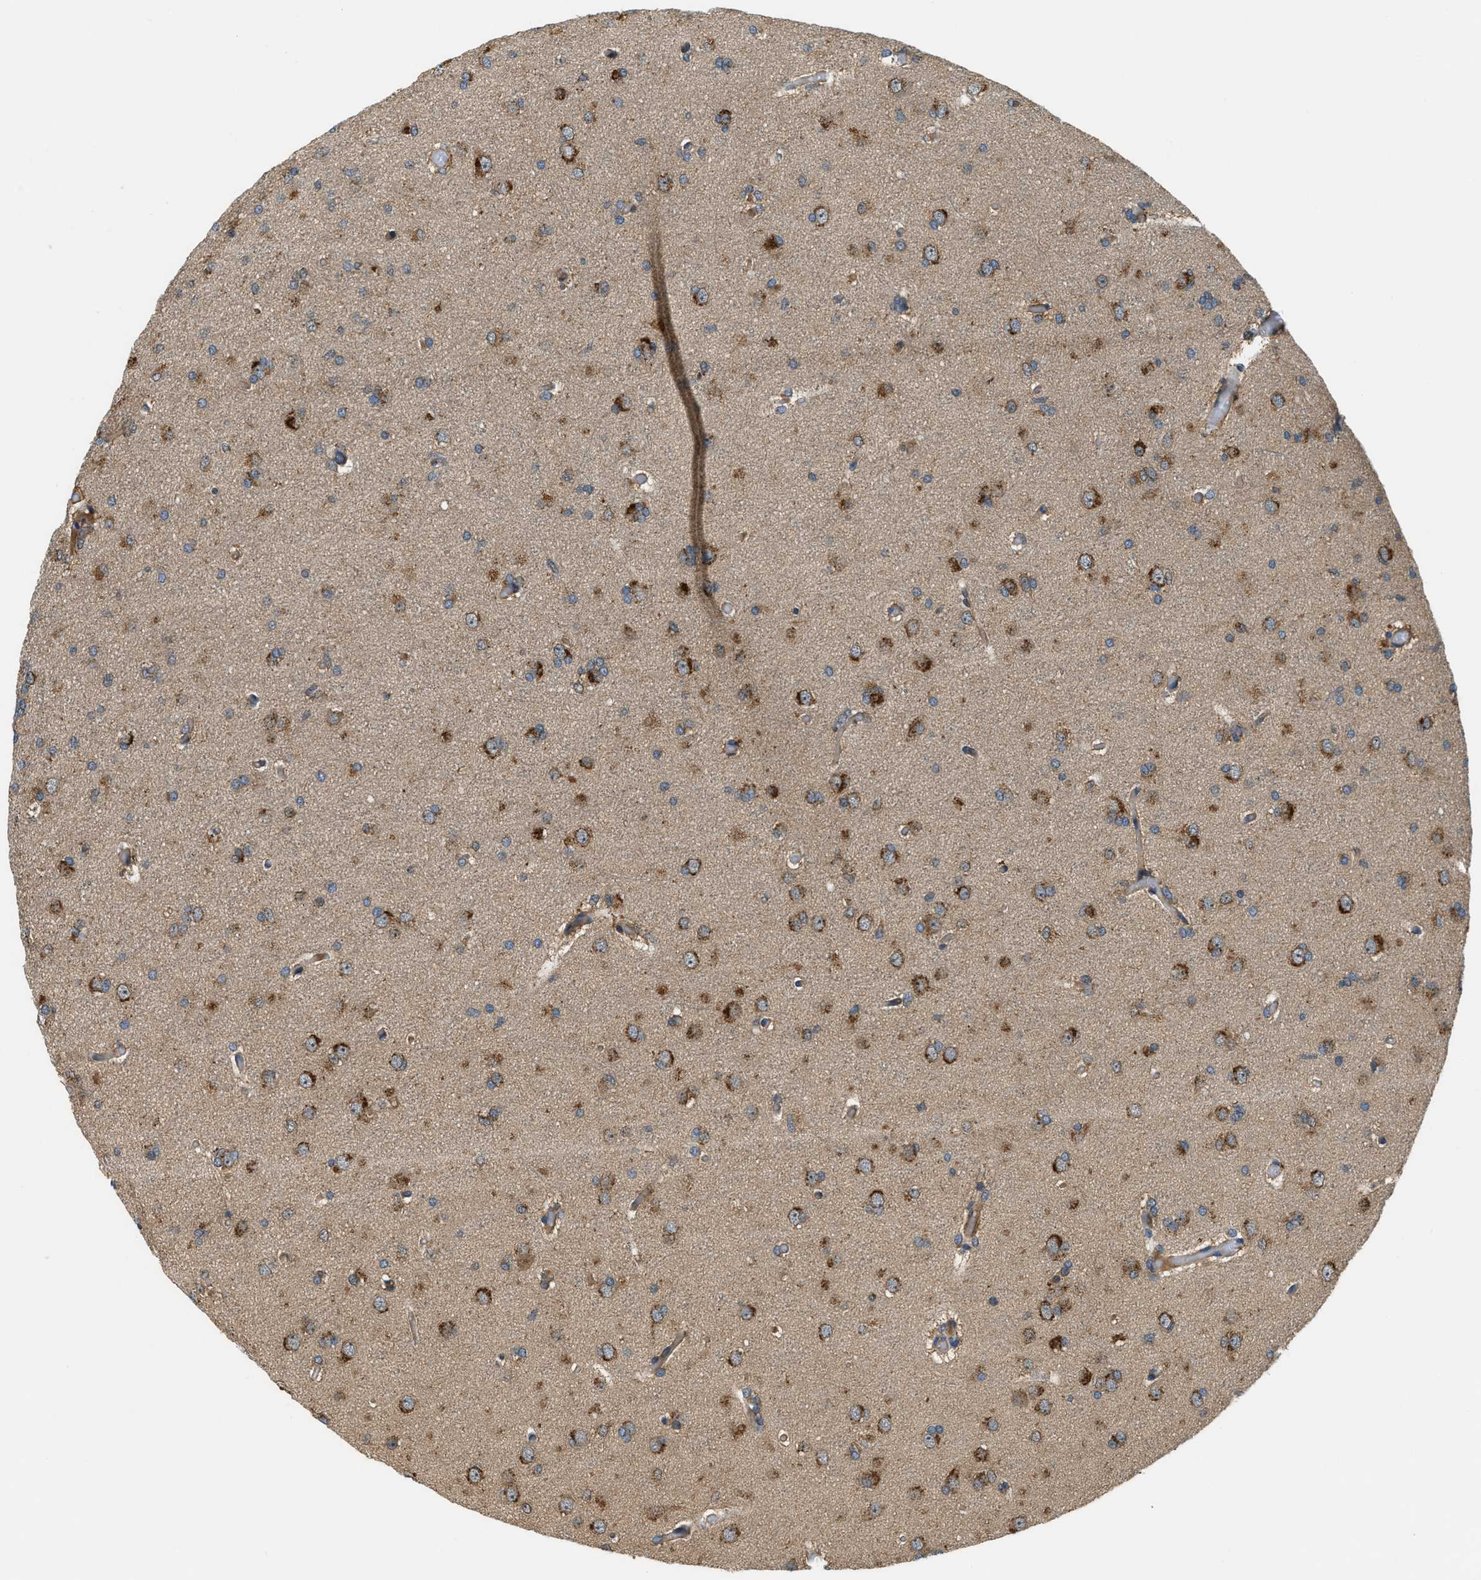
{"staining": {"intensity": "moderate", "quantity": "25%-75%", "location": "cytoplasmic/membranous"}, "tissue": "glioma", "cell_type": "Tumor cells", "image_type": "cancer", "snomed": [{"axis": "morphology", "description": "Glioma, malignant, High grade"}, {"axis": "topography", "description": "Cerebral cortex"}], "caption": "Glioma stained with immunohistochemistry (IHC) demonstrates moderate cytoplasmic/membranous positivity in approximately 25%-75% of tumor cells.", "gene": "STARD3NL", "patient": {"sex": "female", "age": 36}}